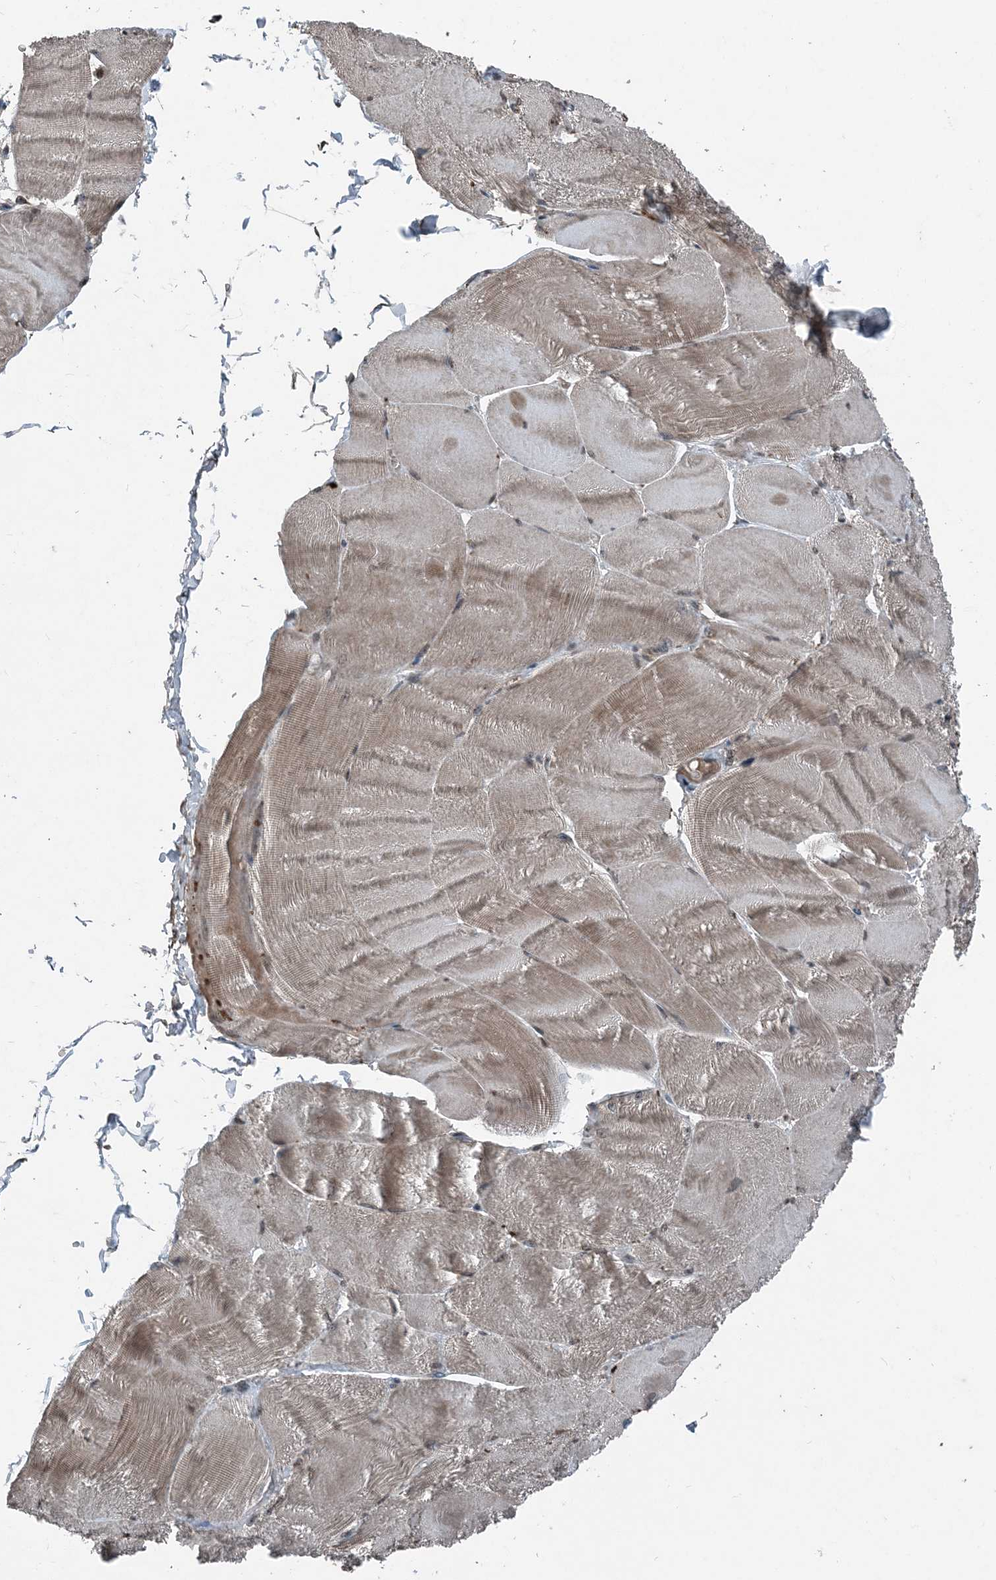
{"staining": {"intensity": "moderate", "quantity": ">75%", "location": "cytoplasmic/membranous,nuclear"}, "tissue": "skeletal muscle", "cell_type": "Myocytes", "image_type": "normal", "snomed": [{"axis": "morphology", "description": "Normal tissue, NOS"}, {"axis": "morphology", "description": "Basal cell carcinoma"}, {"axis": "topography", "description": "Skeletal muscle"}], "caption": "A micrograph showing moderate cytoplasmic/membranous,nuclear expression in about >75% of myocytes in normal skeletal muscle, as visualized by brown immunohistochemical staining.", "gene": "CFL1", "patient": {"sex": "female", "age": 64}}